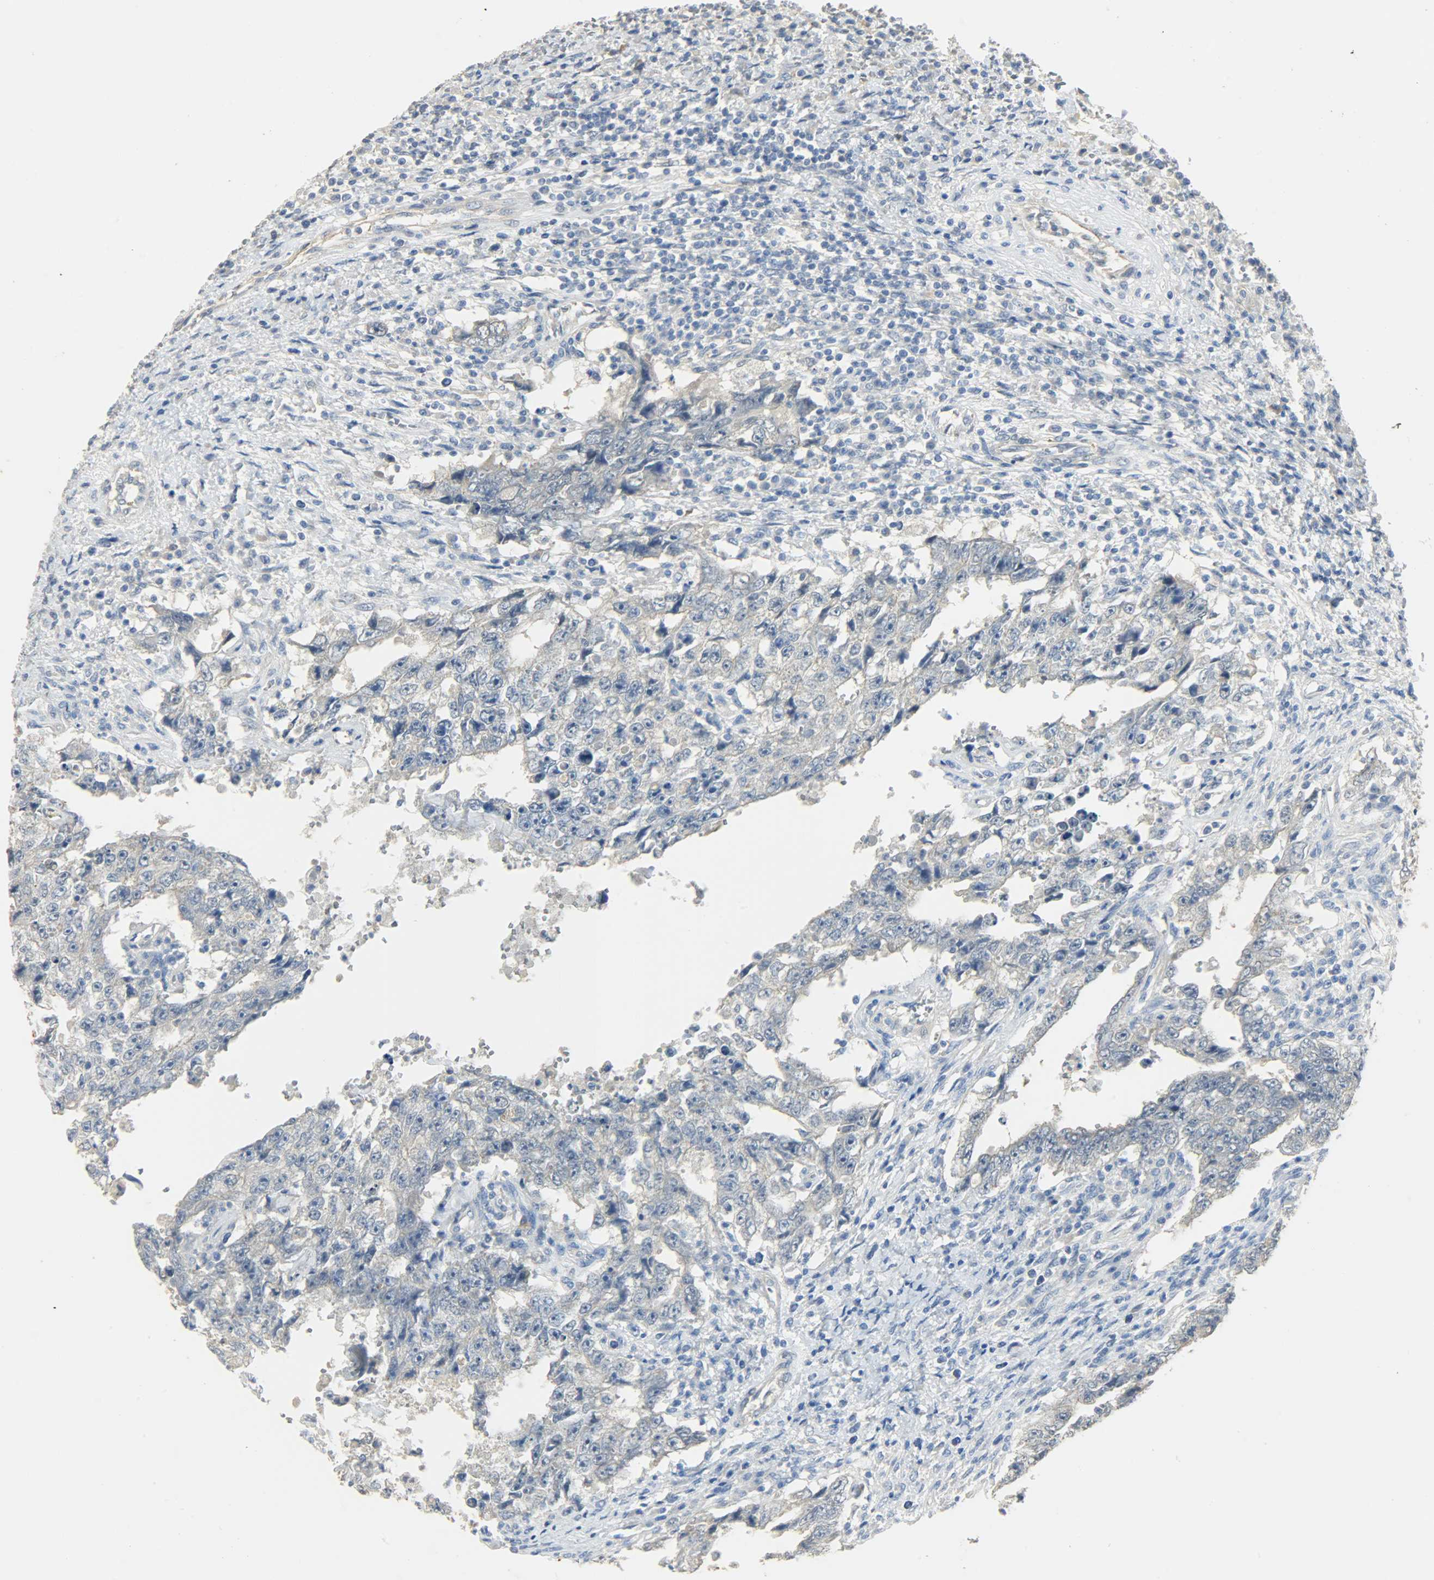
{"staining": {"intensity": "weak", "quantity": "25%-75%", "location": "cytoplasmic/membranous"}, "tissue": "testis cancer", "cell_type": "Tumor cells", "image_type": "cancer", "snomed": [{"axis": "morphology", "description": "Carcinoma, Embryonal, NOS"}, {"axis": "topography", "description": "Testis"}], "caption": "An image showing weak cytoplasmic/membranous expression in about 25%-75% of tumor cells in testis cancer, as visualized by brown immunohistochemical staining.", "gene": "USP13", "patient": {"sex": "male", "age": 26}}